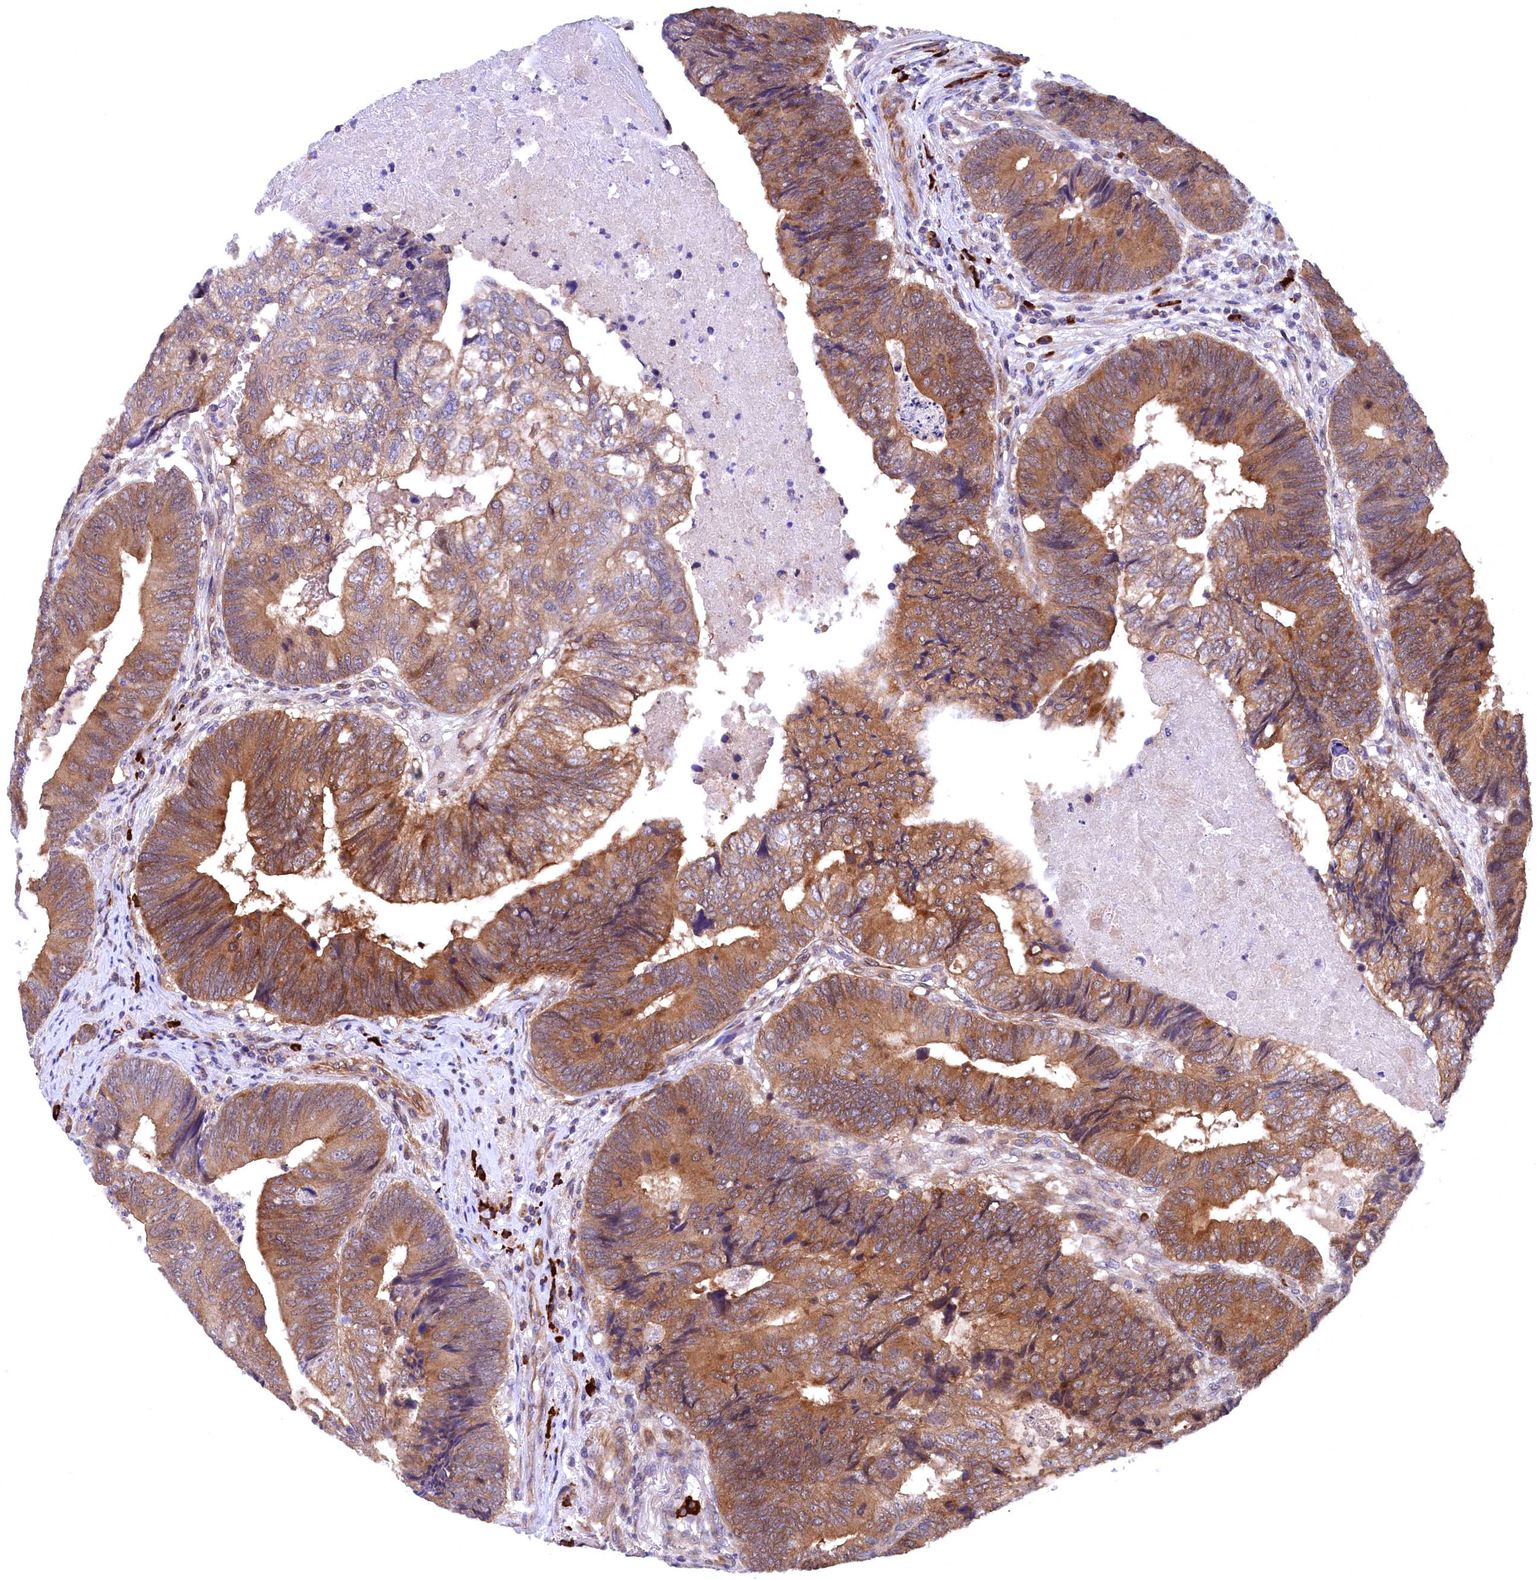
{"staining": {"intensity": "moderate", "quantity": ">75%", "location": "cytoplasmic/membranous"}, "tissue": "colorectal cancer", "cell_type": "Tumor cells", "image_type": "cancer", "snomed": [{"axis": "morphology", "description": "Adenocarcinoma, NOS"}, {"axis": "topography", "description": "Colon"}], "caption": "This histopathology image displays immunohistochemistry (IHC) staining of human colorectal adenocarcinoma, with medium moderate cytoplasmic/membranous expression in approximately >75% of tumor cells.", "gene": "JPT2", "patient": {"sex": "female", "age": 67}}